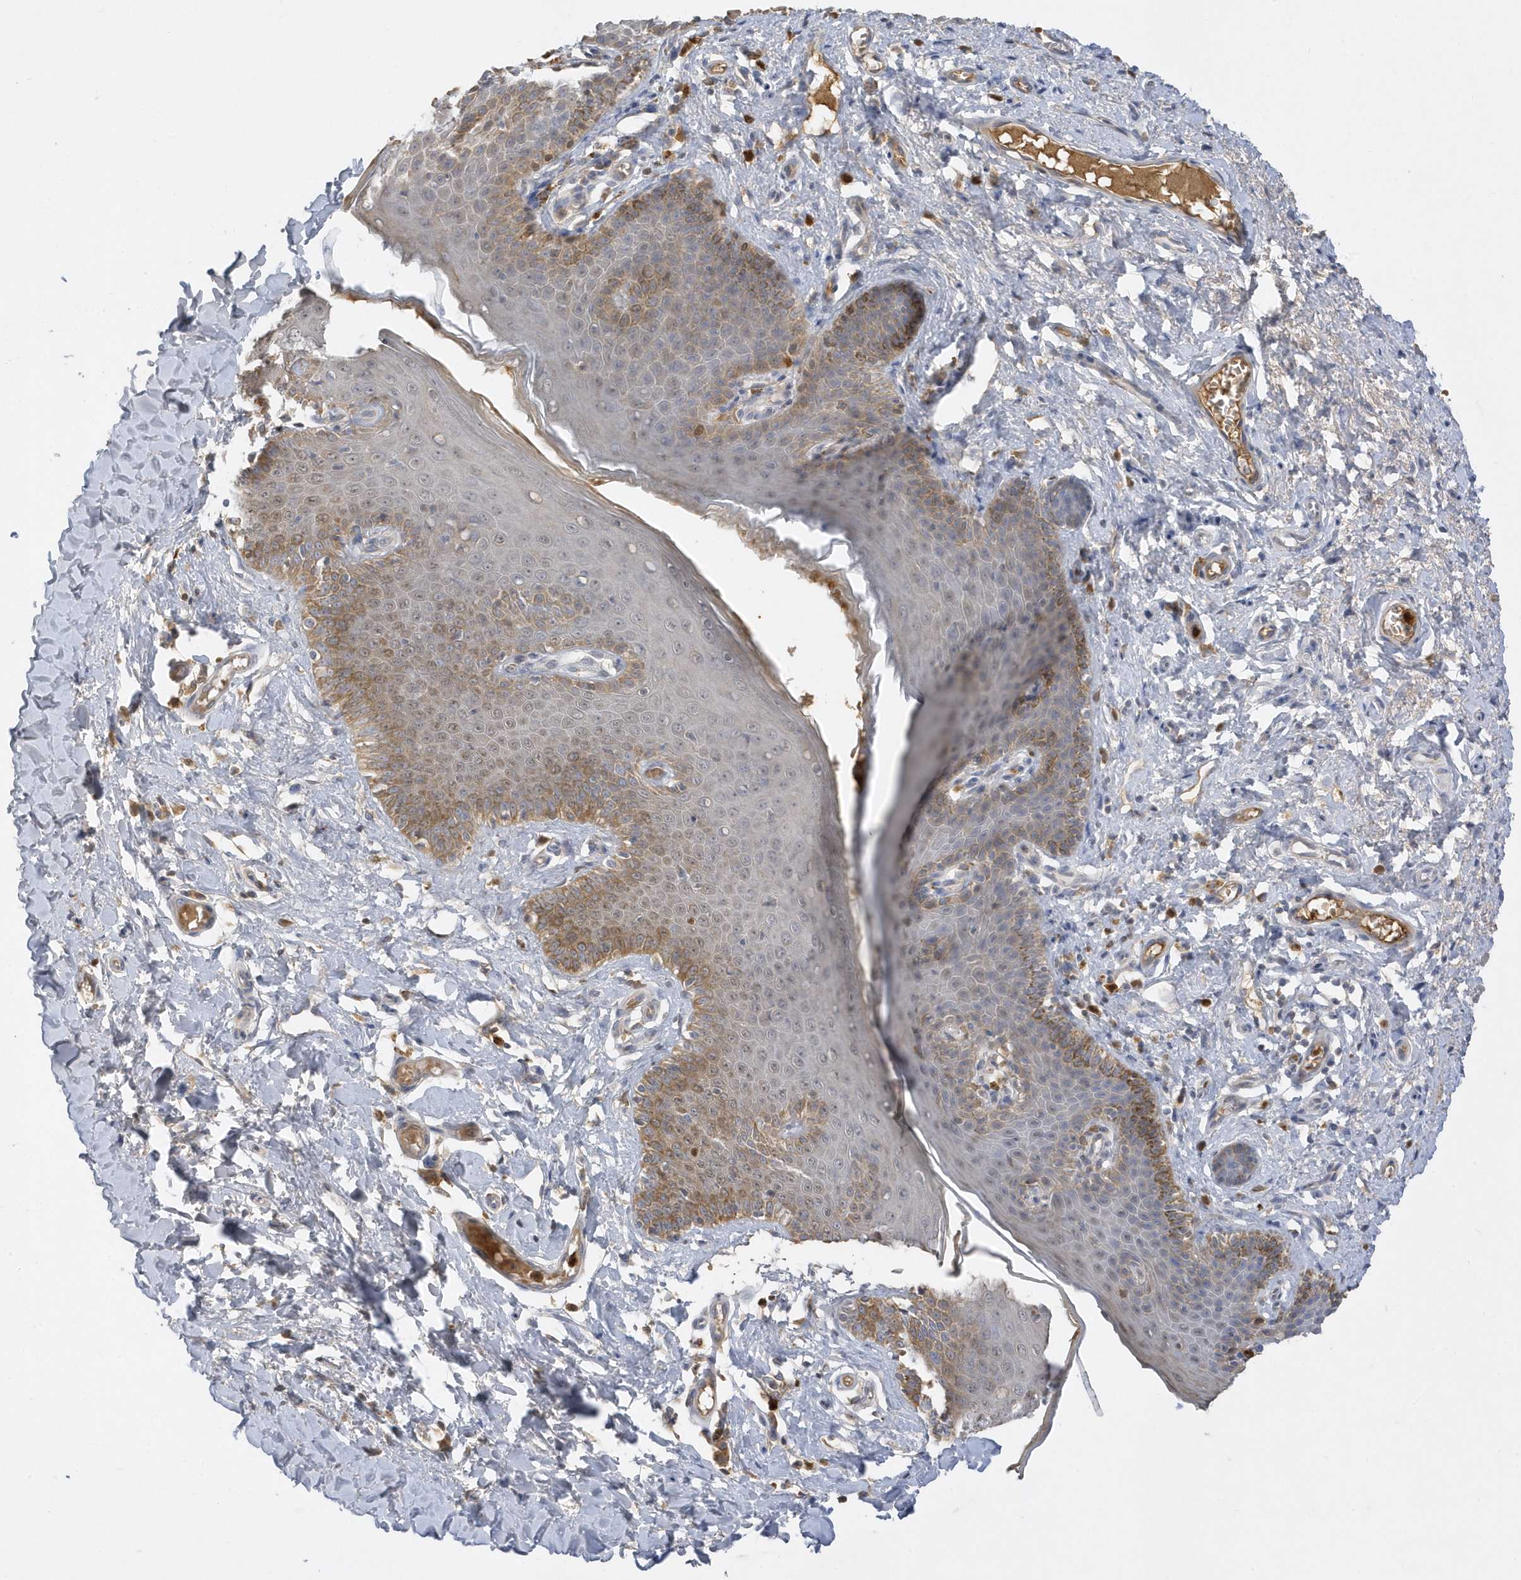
{"staining": {"intensity": "moderate", "quantity": "25%-75%", "location": "cytoplasmic/membranous"}, "tissue": "skin", "cell_type": "Epidermal cells", "image_type": "normal", "snomed": [{"axis": "morphology", "description": "Normal tissue, NOS"}, {"axis": "topography", "description": "Vulva"}], "caption": "Immunohistochemical staining of benign skin exhibits medium levels of moderate cytoplasmic/membranous positivity in about 25%-75% of epidermal cells.", "gene": "DPP9", "patient": {"sex": "female", "age": 66}}